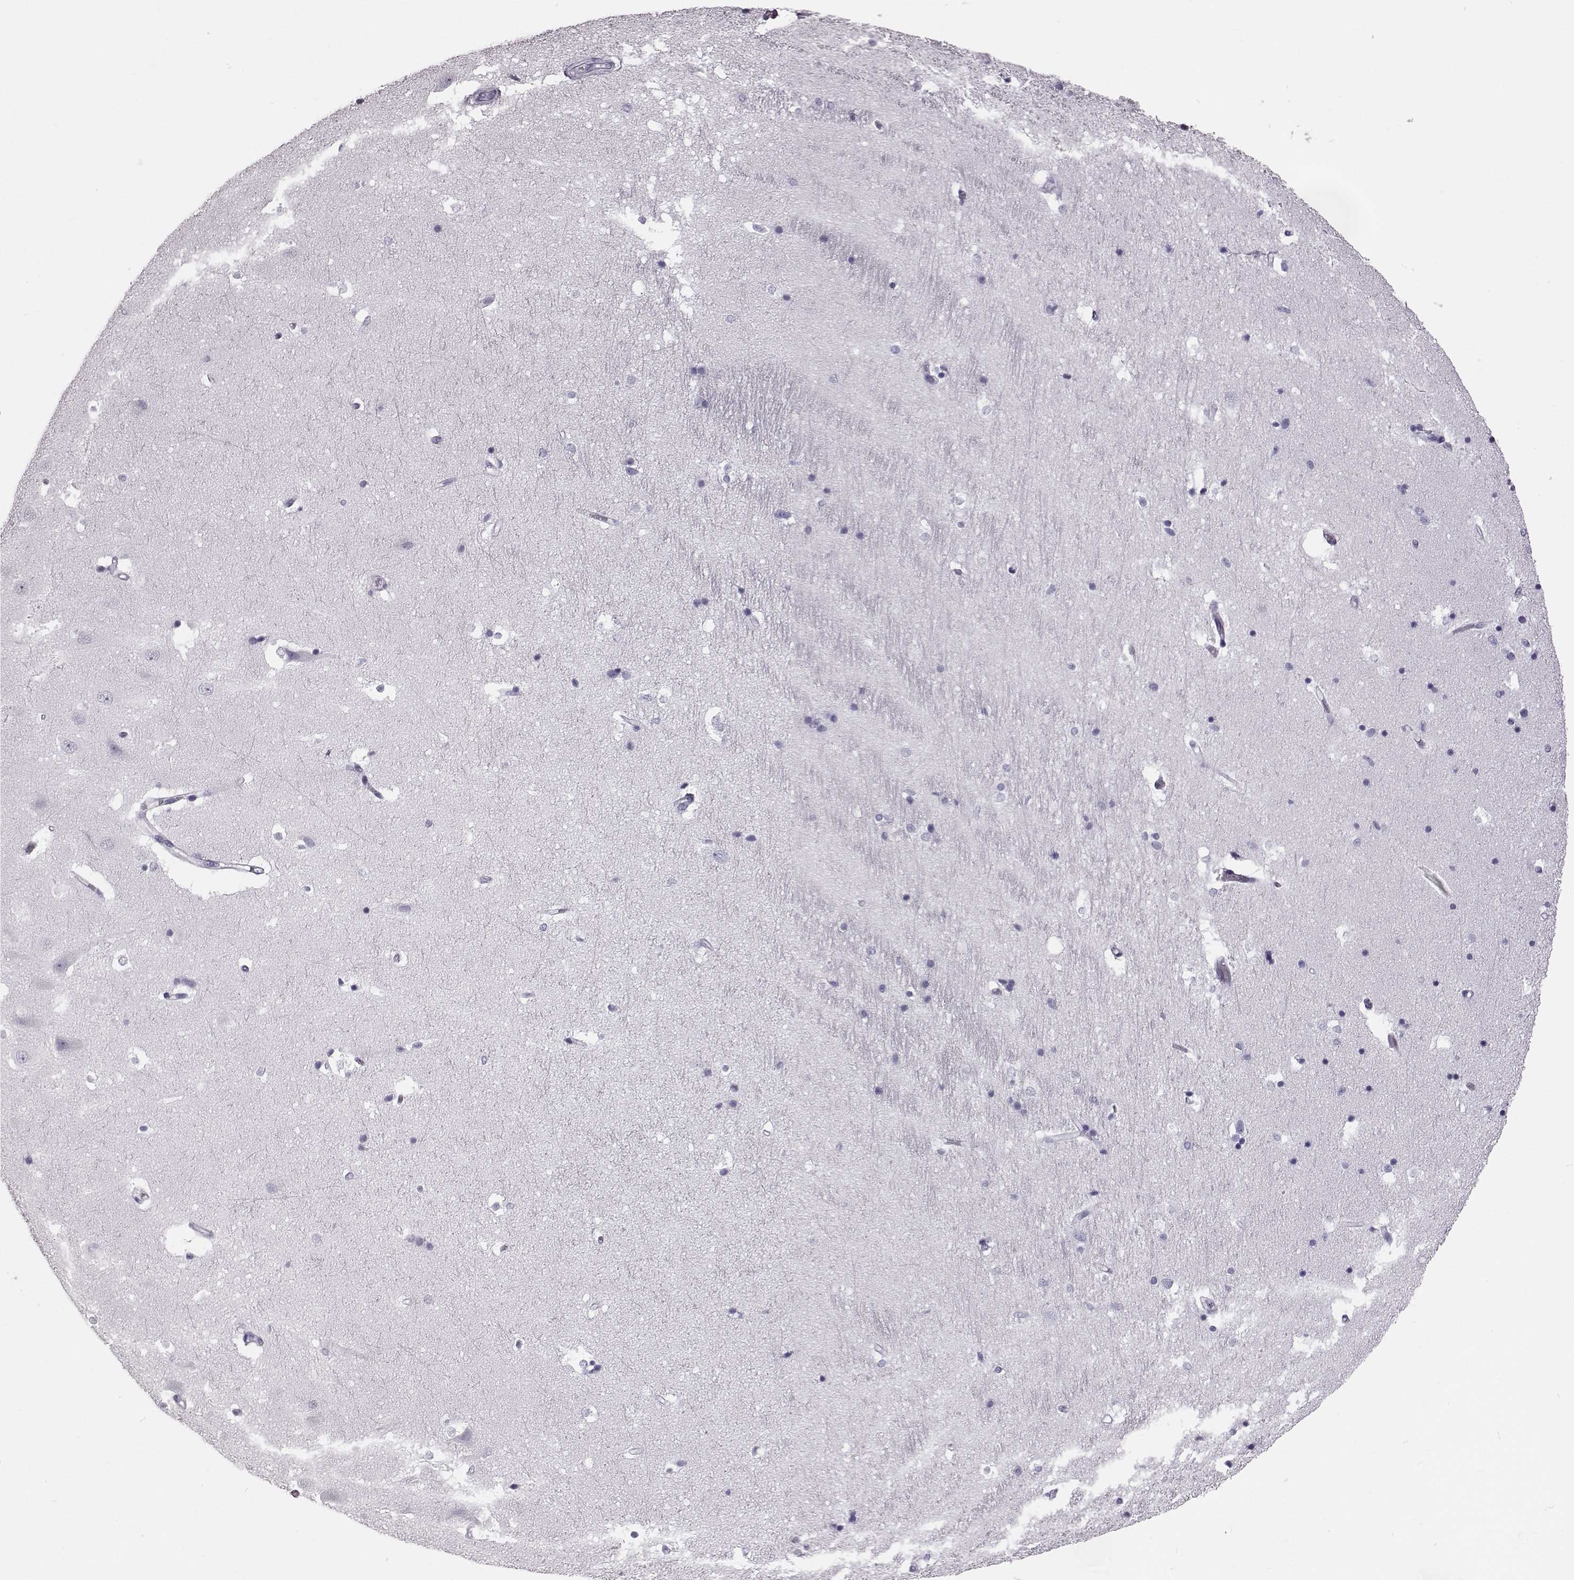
{"staining": {"intensity": "negative", "quantity": "none", "location": "none"}, "tissue": "hippocampus", "cell_type": "Glial cells", "image_type": "normal", "snomed": [{"axis": "morphology", "description": "Normal tissue, NOS"}, {"axis": "topography", "description": "Hippocampus"}], "caption": "High magnification brightfield microscopy of unremarkable hippocampus stained with DAB (brown) and counterstained with hematoxylin (blue): glial cells show no significant staining.", "gene": "FUT4", "patient": {"sex": "male", "age": 44}}